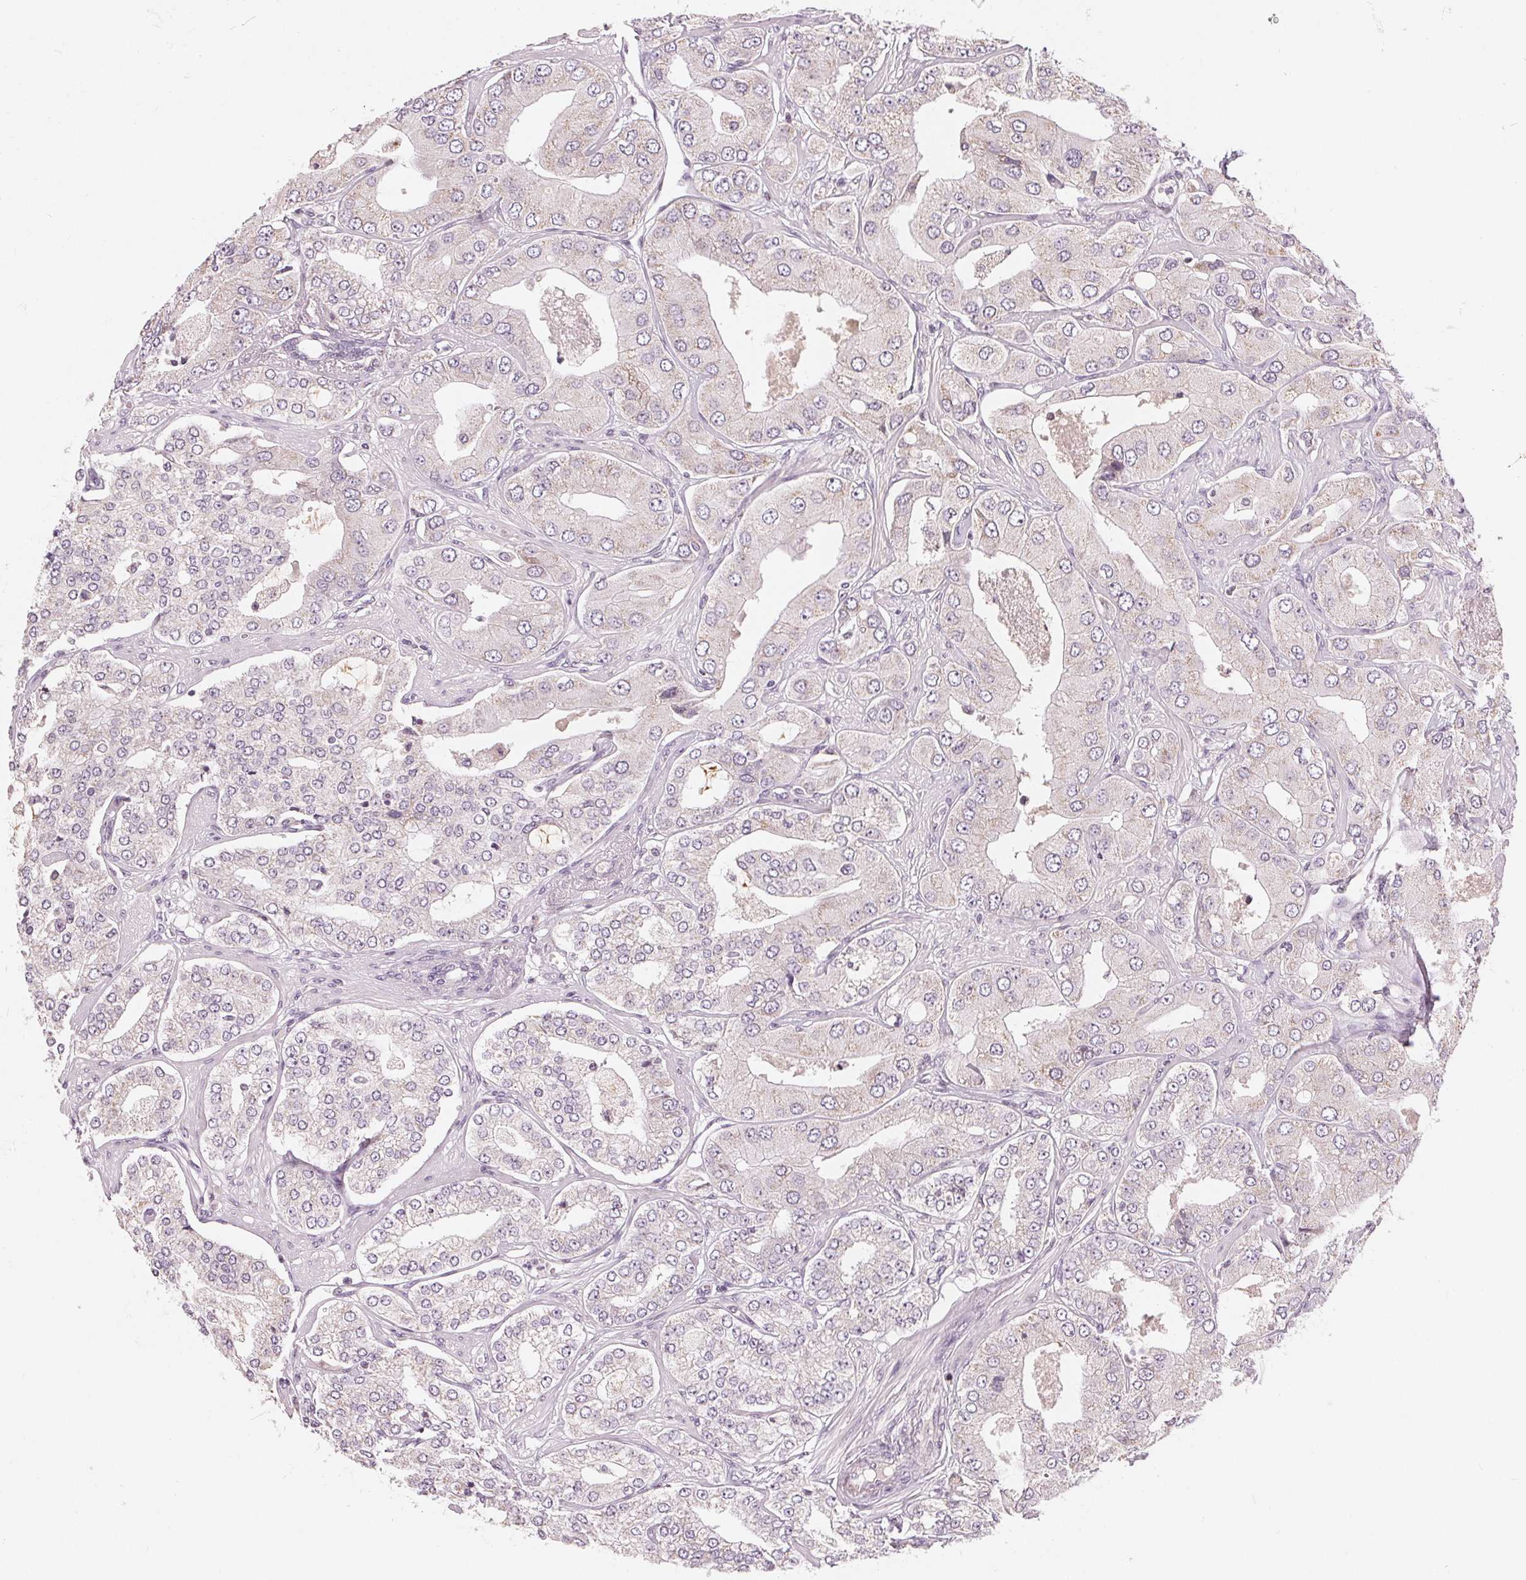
{"staining": {"intensity": "negative", "quantity": "none", "location": "none"}, "tissue": "prostate cancer", "cell_type": "Tumor cells", "image_type": "cancer", "snomed": [{"axis": "morphology", "description": "Adenocarcinoma, Low grade"}, {"axis": "topography", "description": "Prostate"}], "caption": "IHC photomicrograph of neoplastic tissue: human prostate cancer stained with DAB demonstrates no significant protein expression in tumor cells.", "gene": "TRIM60", "patient": {"sex": "male", "age": 60}}